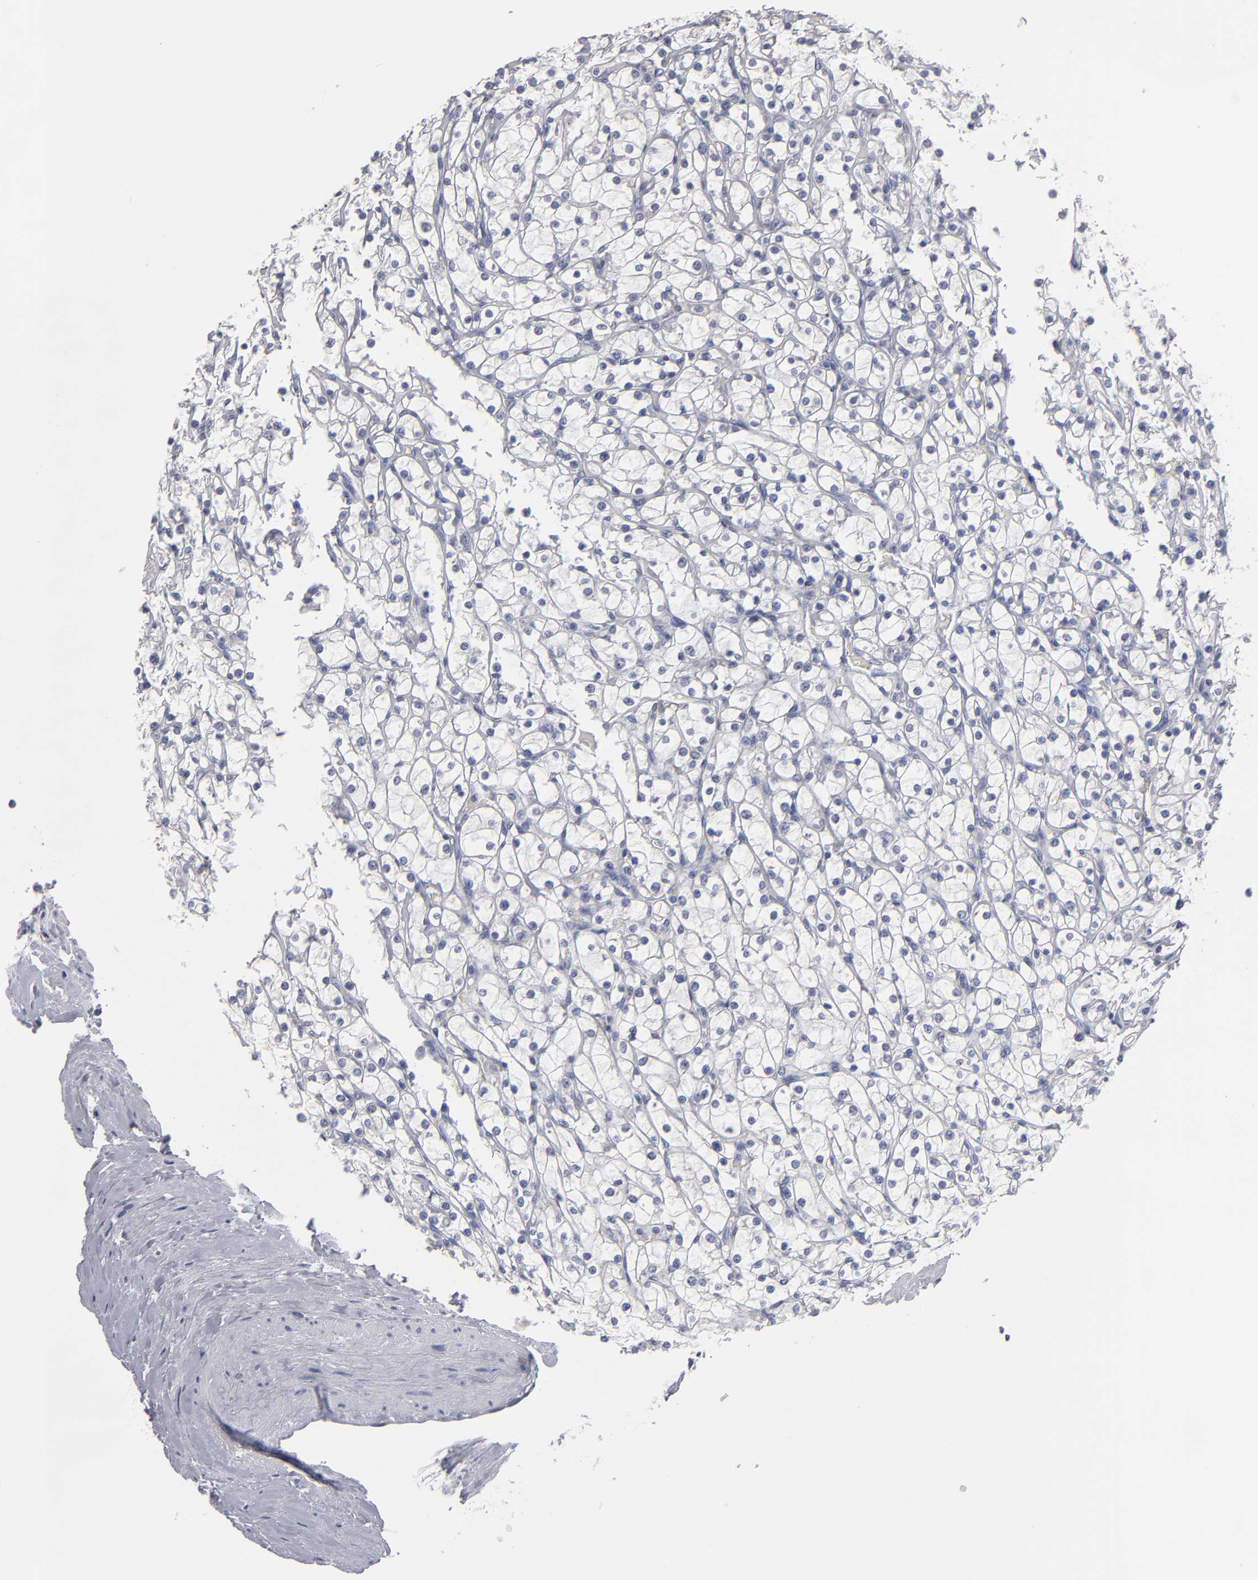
{"staining": {"intensity": "negative", "quantity": "none", "location": "none"}, "tissue": "renal cancer", "cell_type": "Tumor cells", "image_type": "cancer", "snomed": [{"axis": "morphology", "description": "Adenocarcinoma, NOS"}, {"axis": "topography", "description": "Kidney"}], "caption": "DAB immunohistochemical staining of renal cancer reveals no significant staining in tumor cells.", "gene": "CCDC80", "patient": {"sex": "female", "age": 73}}